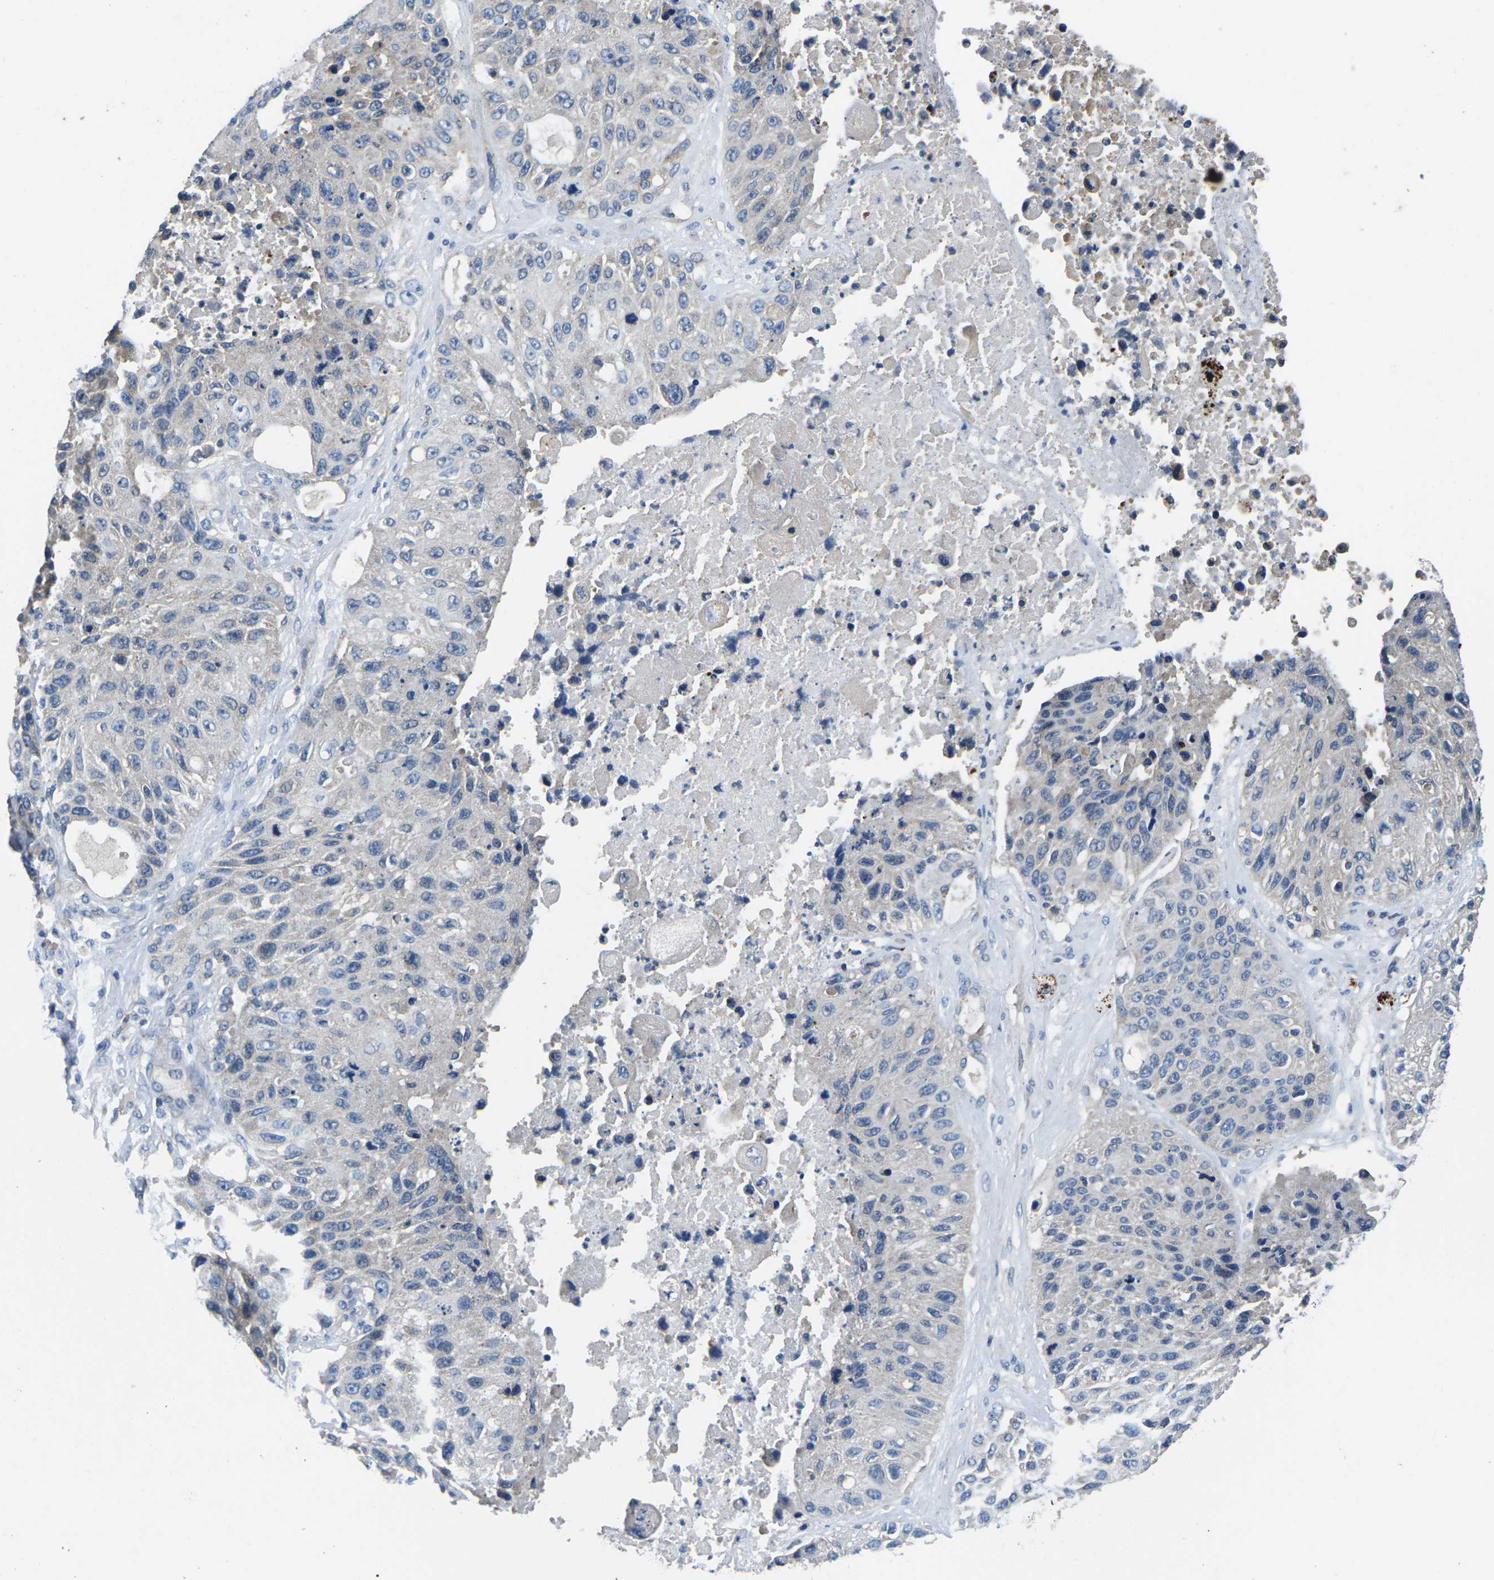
{"staining": {"intensity": "negative", "quantity": "none", "location": "none"}, "tissue": "lung cancer", "cell_type": "Tumor cells", "image_type": "cancer", "snomed": [{"axis": "morphology", "description": "Squamous cell carcinoma, NOS"}, {"axis": "topography", "description": "Lung"}], "caption": "An image of squamous cell carcinoma (lung) stained for a protein exhibits no brown staining in tumor cells. The staining was performed using DAB to visualize the protein expression in brown, while the nuclei were stained in blue with hematoxylin (Magnification: 20x).", "gene": "PDCD6IP", "patient": {"sex": "male", "age": 61}}